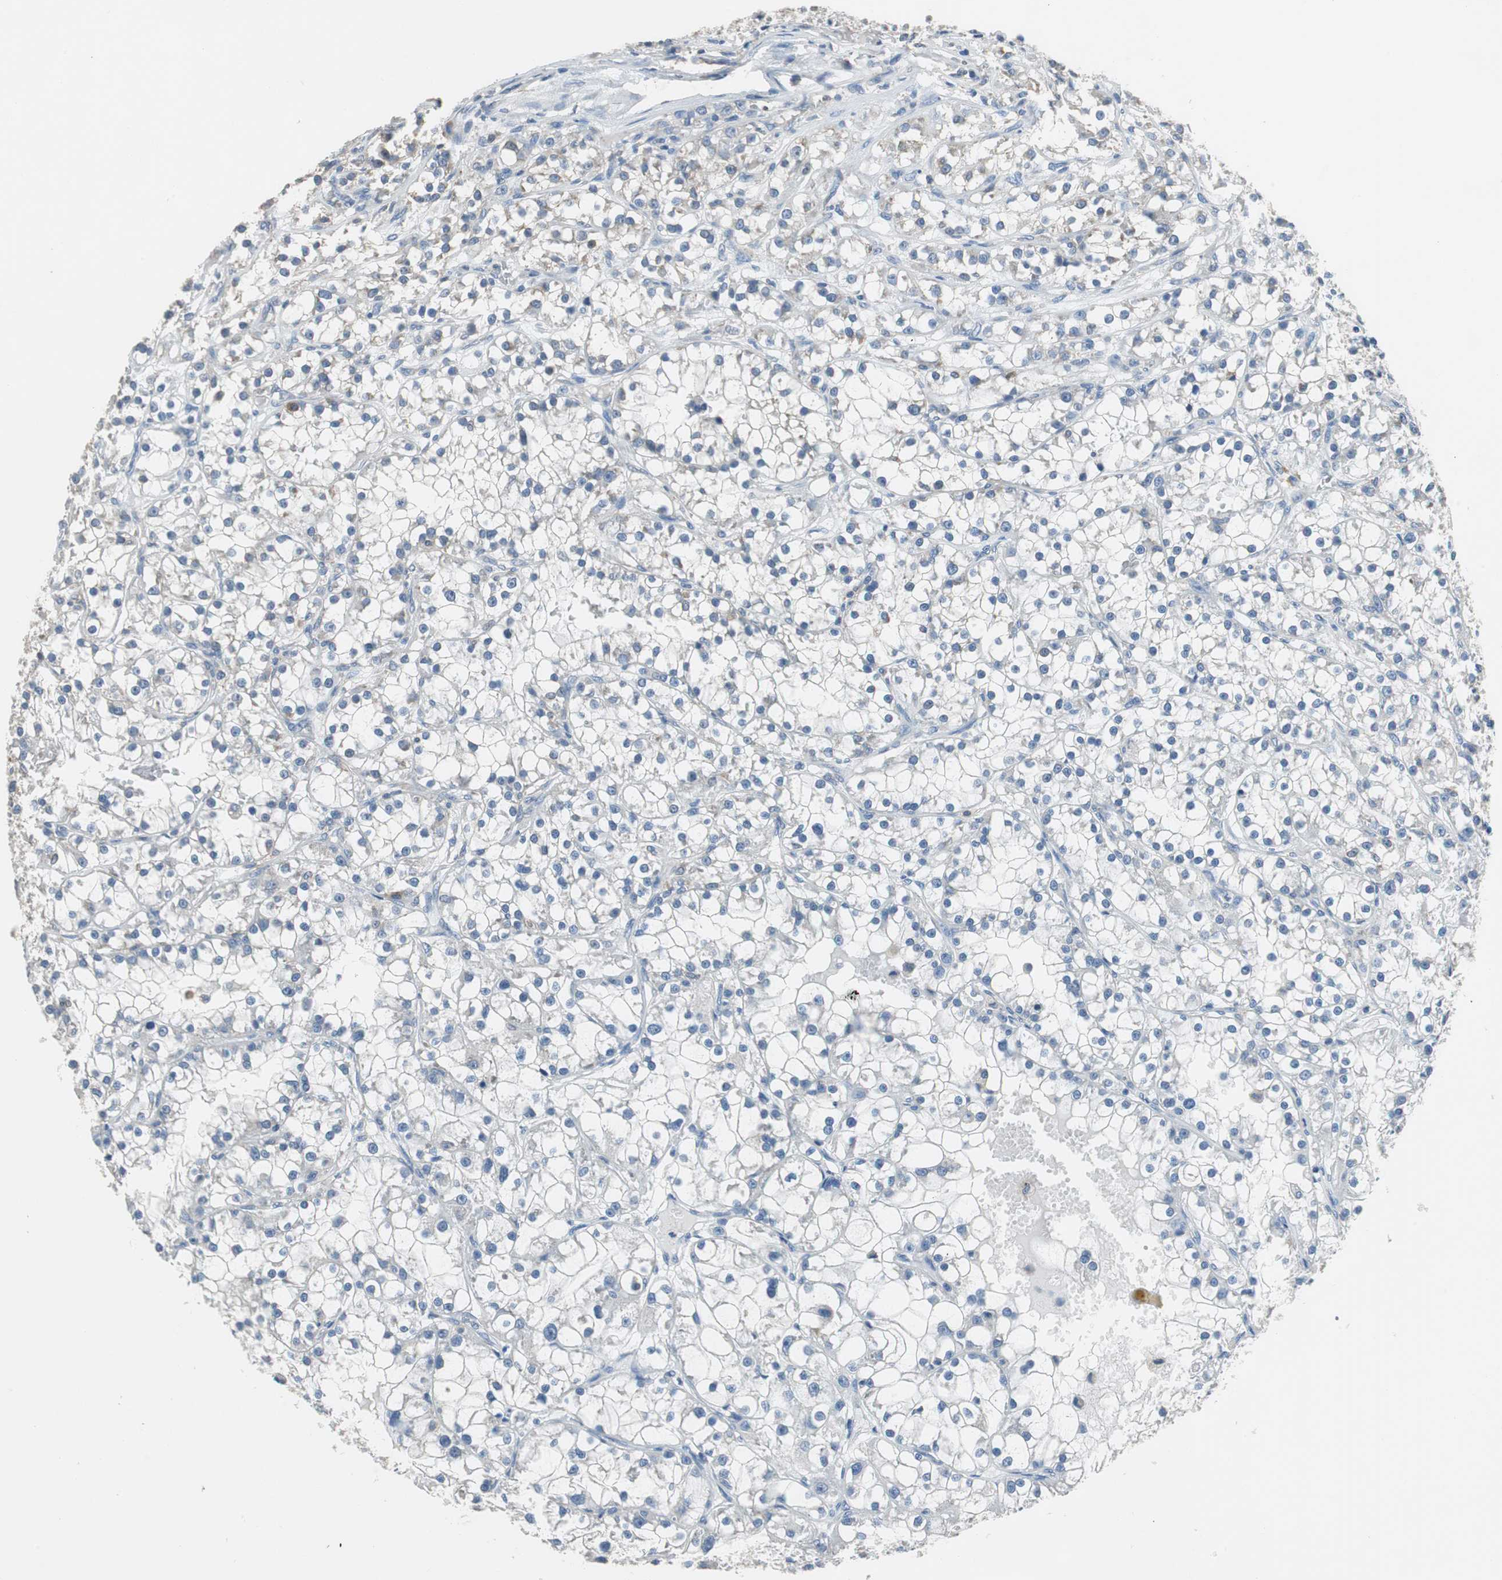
{"staining": {"intensity": "negative", "quantity": "none", "location": "none"}, "tissue": "renal cancer", "cell_type": "Tumor cells", "image_type": "cancer", "snomed": [{"axis": "morphology", "description": "Adenocarcinoma, NOS"}, {"axis": "topography", "description": "Kidney"}], "caption": "Tumor cells show no significant protein expression in renal cancer. (DAB immunohistochemistry (IHC), high magnification).", "gene": "PRKCA", "patient": {"sex": "female", "age": 52}}